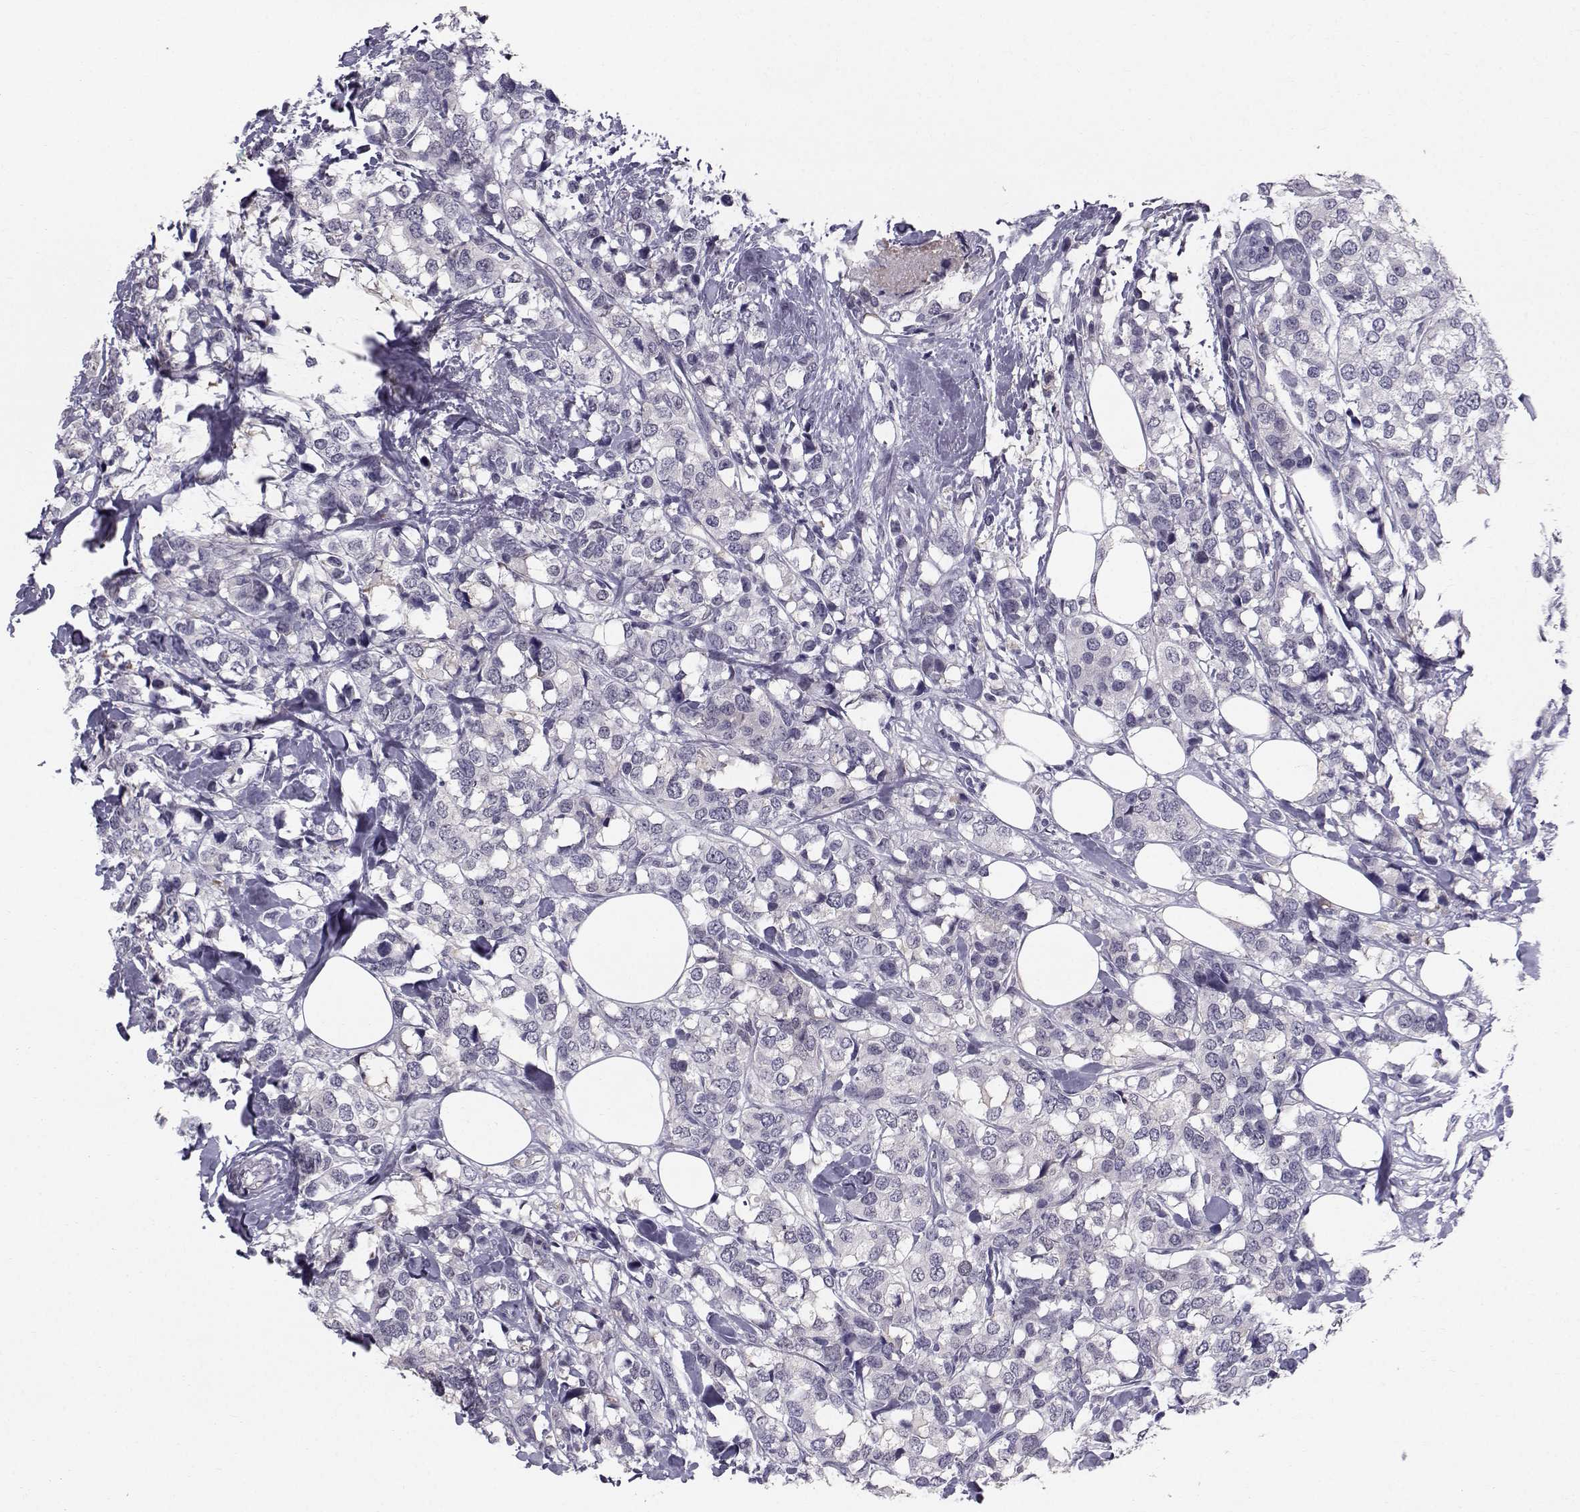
{"staining": {"intensity": "negative", "quantity": "none", "location": "none"}, "tissue": "breast cancer", "cell_type": "Tumor cells", "image_type": "cancer", "snomed": [{"axis": "morphology", "description": "Lobular carcinoma"}, {"axis": "topography", "description": "Breast"}], "caption": "This is an immunohistochemistry (IHC) histopathology image of human breast cancer. There is no expression in tumor cells.", "gene": "SPDYE4", "patient": {"sex": "female", "age": 59}}